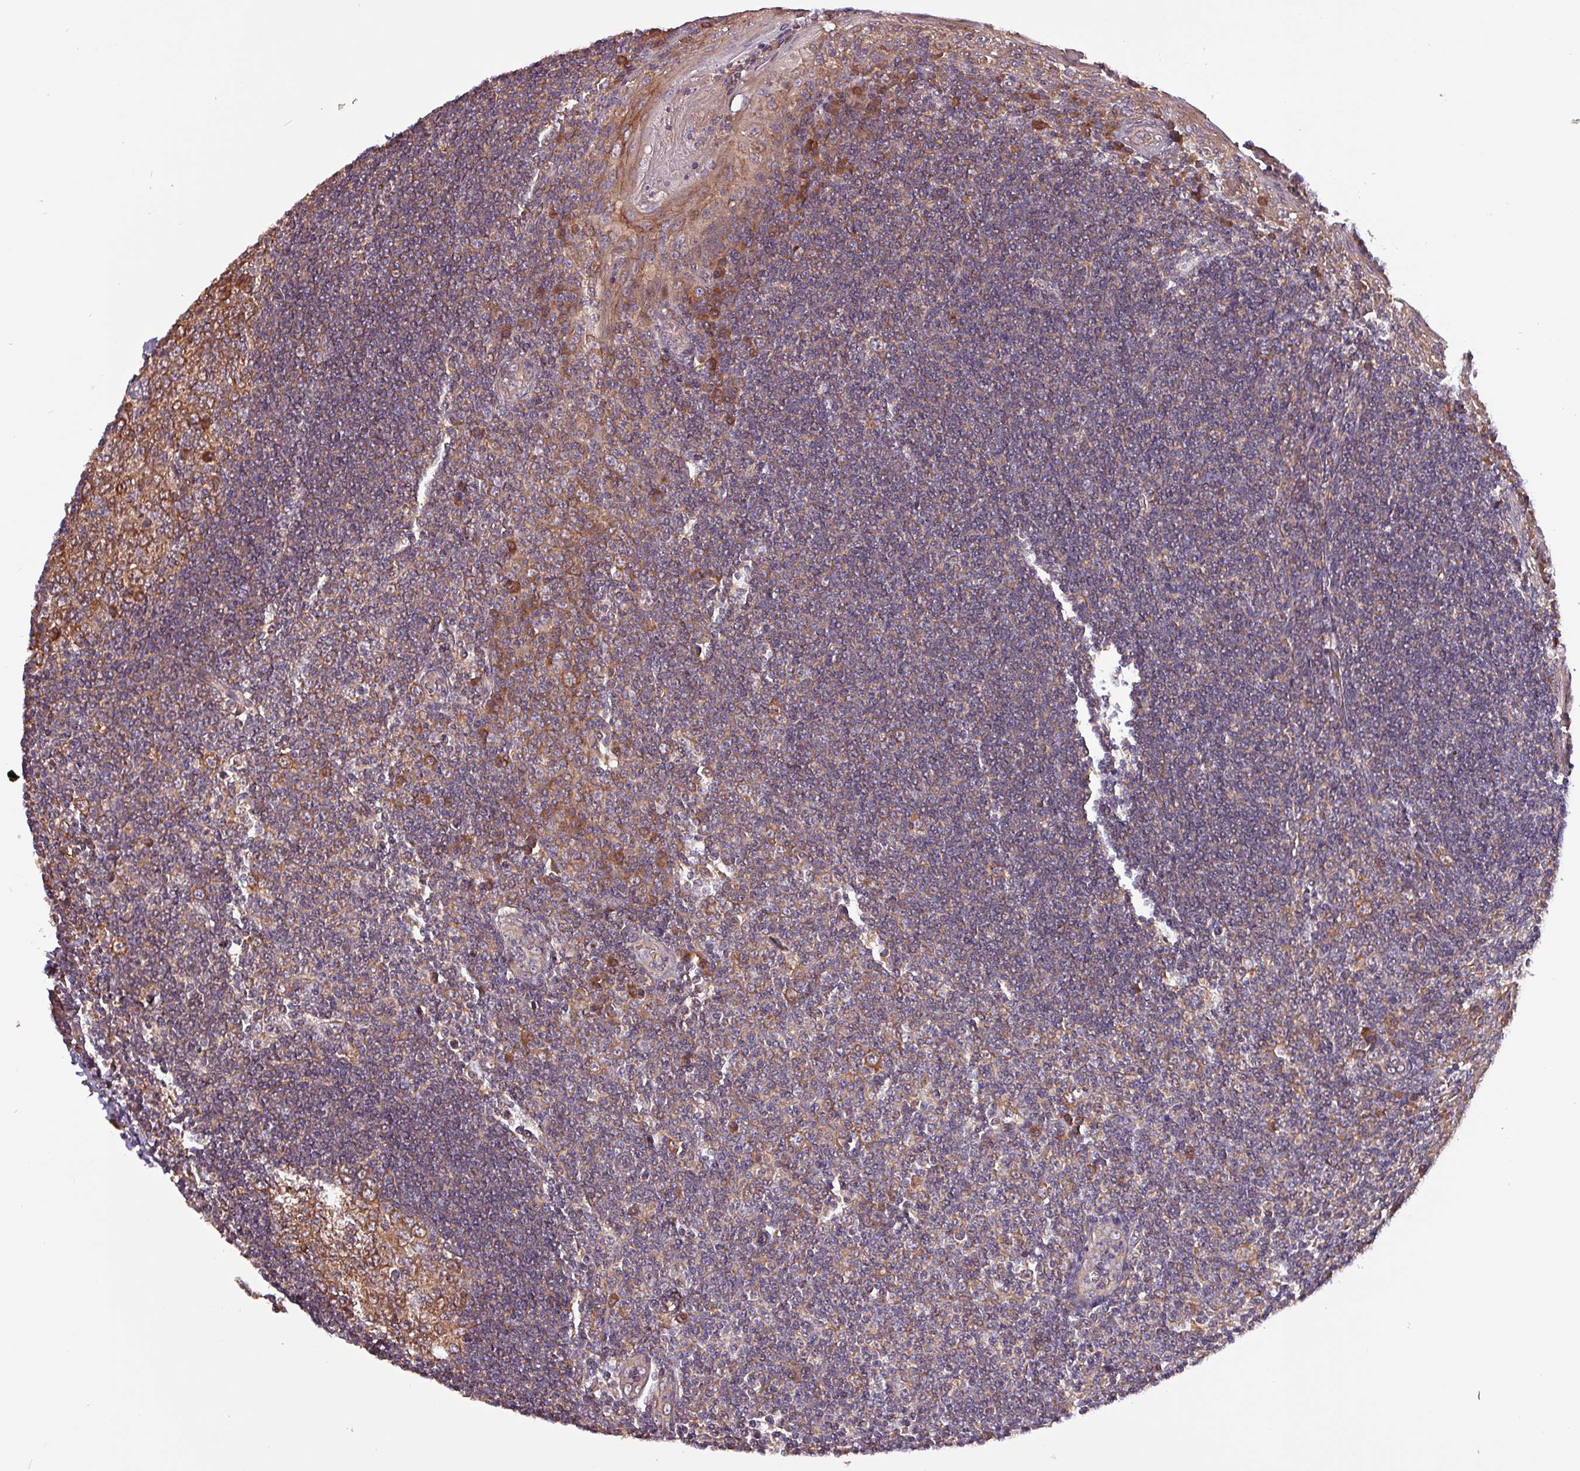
{"staining": {"intensity": "moderate", "quantity": ">75%", "location": "cytoplasmic/membranous"}, "tissue": "tonsil", "cell_type": "Germinal center cells", "image_type": "normal", "snomed": [{"axis": "morphology", "description": "Normal tissue, NOS"}, {"axis": "topography", "description": "Tonsil"}], "caption": "Immunohistochemistry (IHC) (DAB (3,3'-diaminobenzidine)) staining of unremarkable tonsil demonstrates moderate cytoplasmic/membranous protein positivity in about >75% of germinal center cells.", "gene": "PAFAH1B2", "patient": {"sex": "male", "age": 27}}